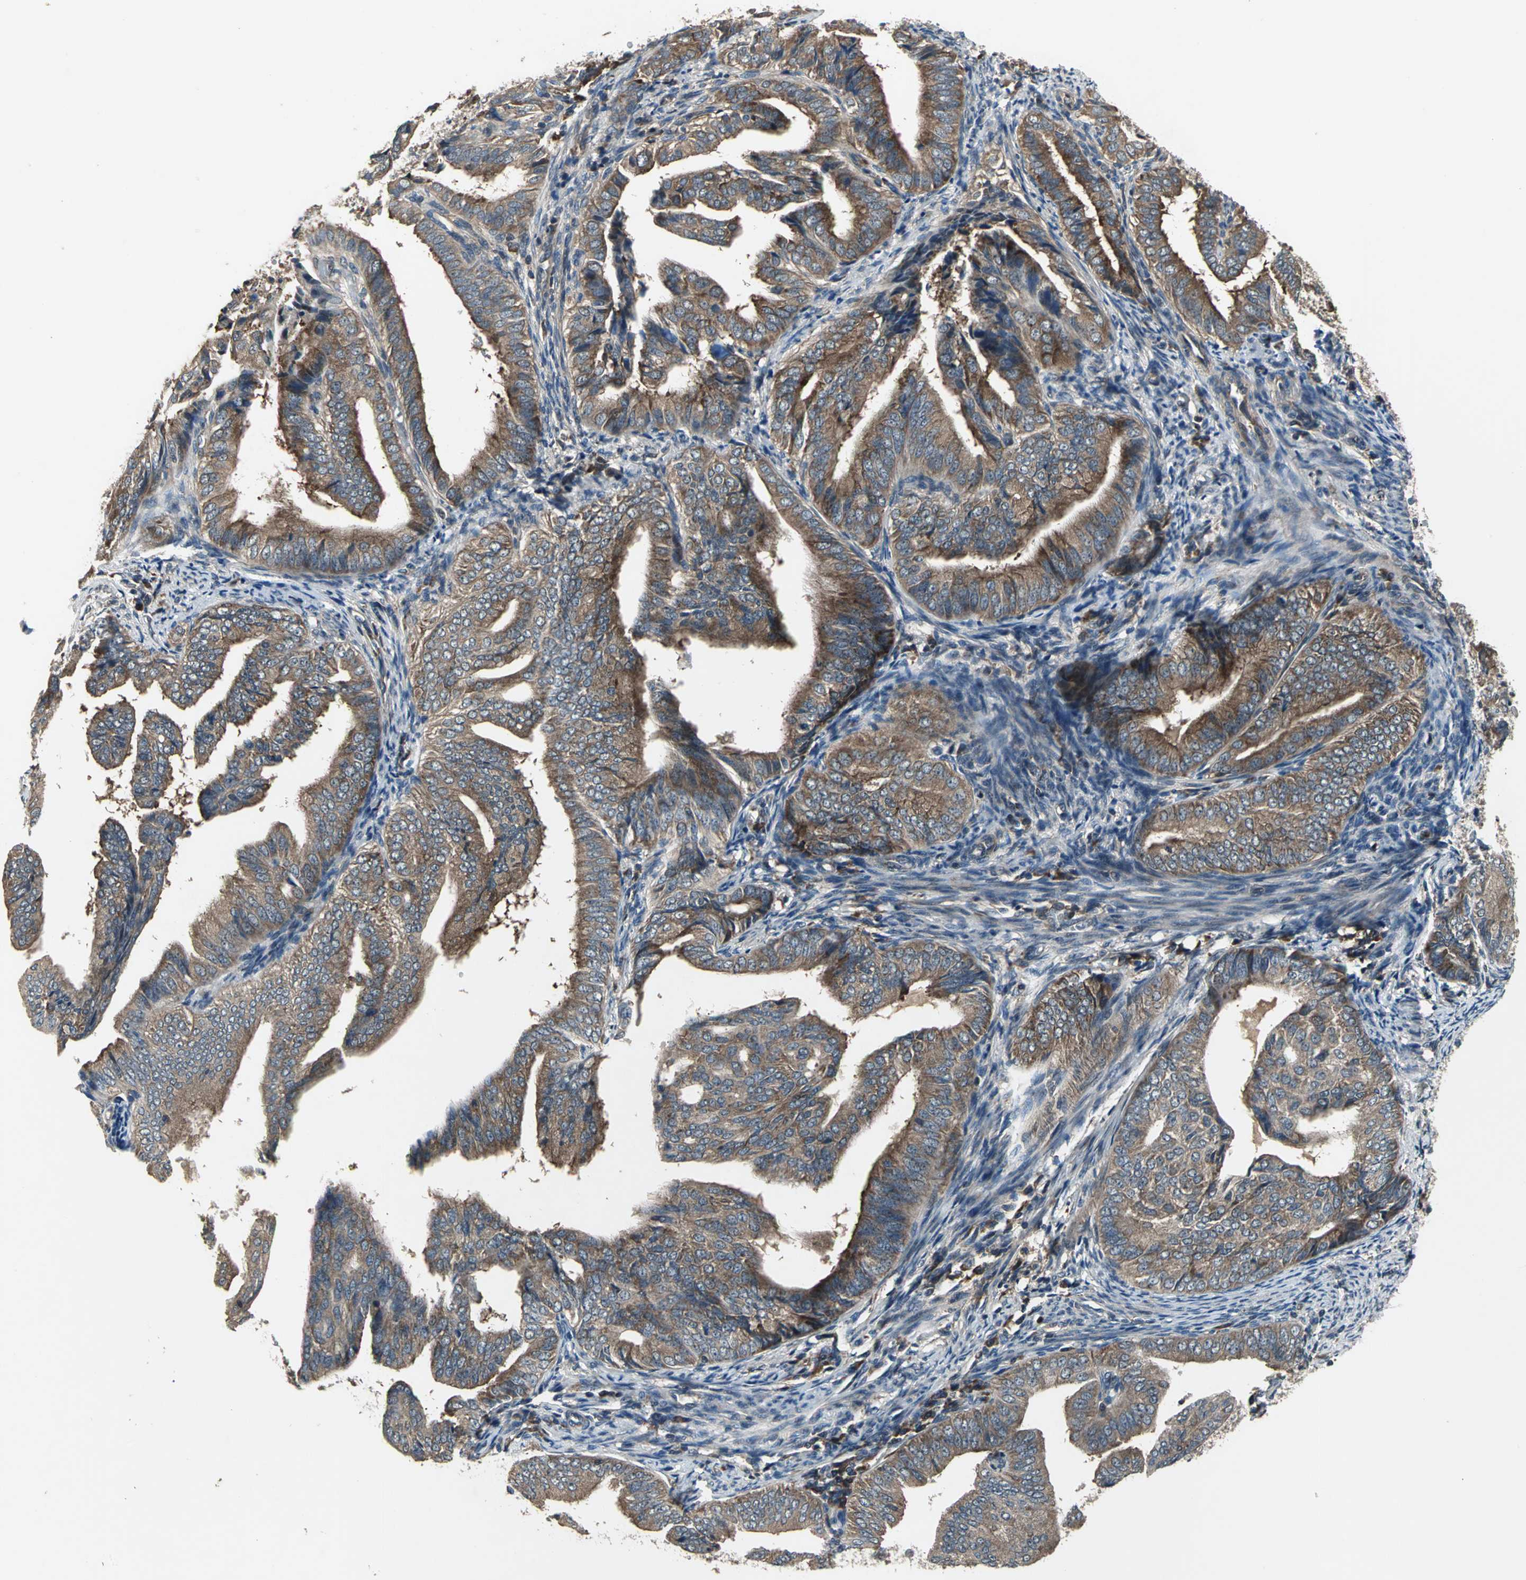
{"staining": {"intensity": "moderate", "quantity": ">75%", "location": "cytoplasmic/membranous"}, "tissue": "endometrial cancer", "cell_type": "Tumor cells", "image_type": "cancer", "snomed": [{"axis": "morphology", "description": "Adenocarcinoma, NOS"}, {"axis": "topography", "description": "Endometrium"}], "caption": "About >75% of tumor cells in adenocarcinoma (endometrial) demonstrate moderate cytoplasmic/membranous protein staining as visualized by brown immunohistochemical staining.", "gene": "EIF2B2", "patient": {"sex": "female", "age": 58}}